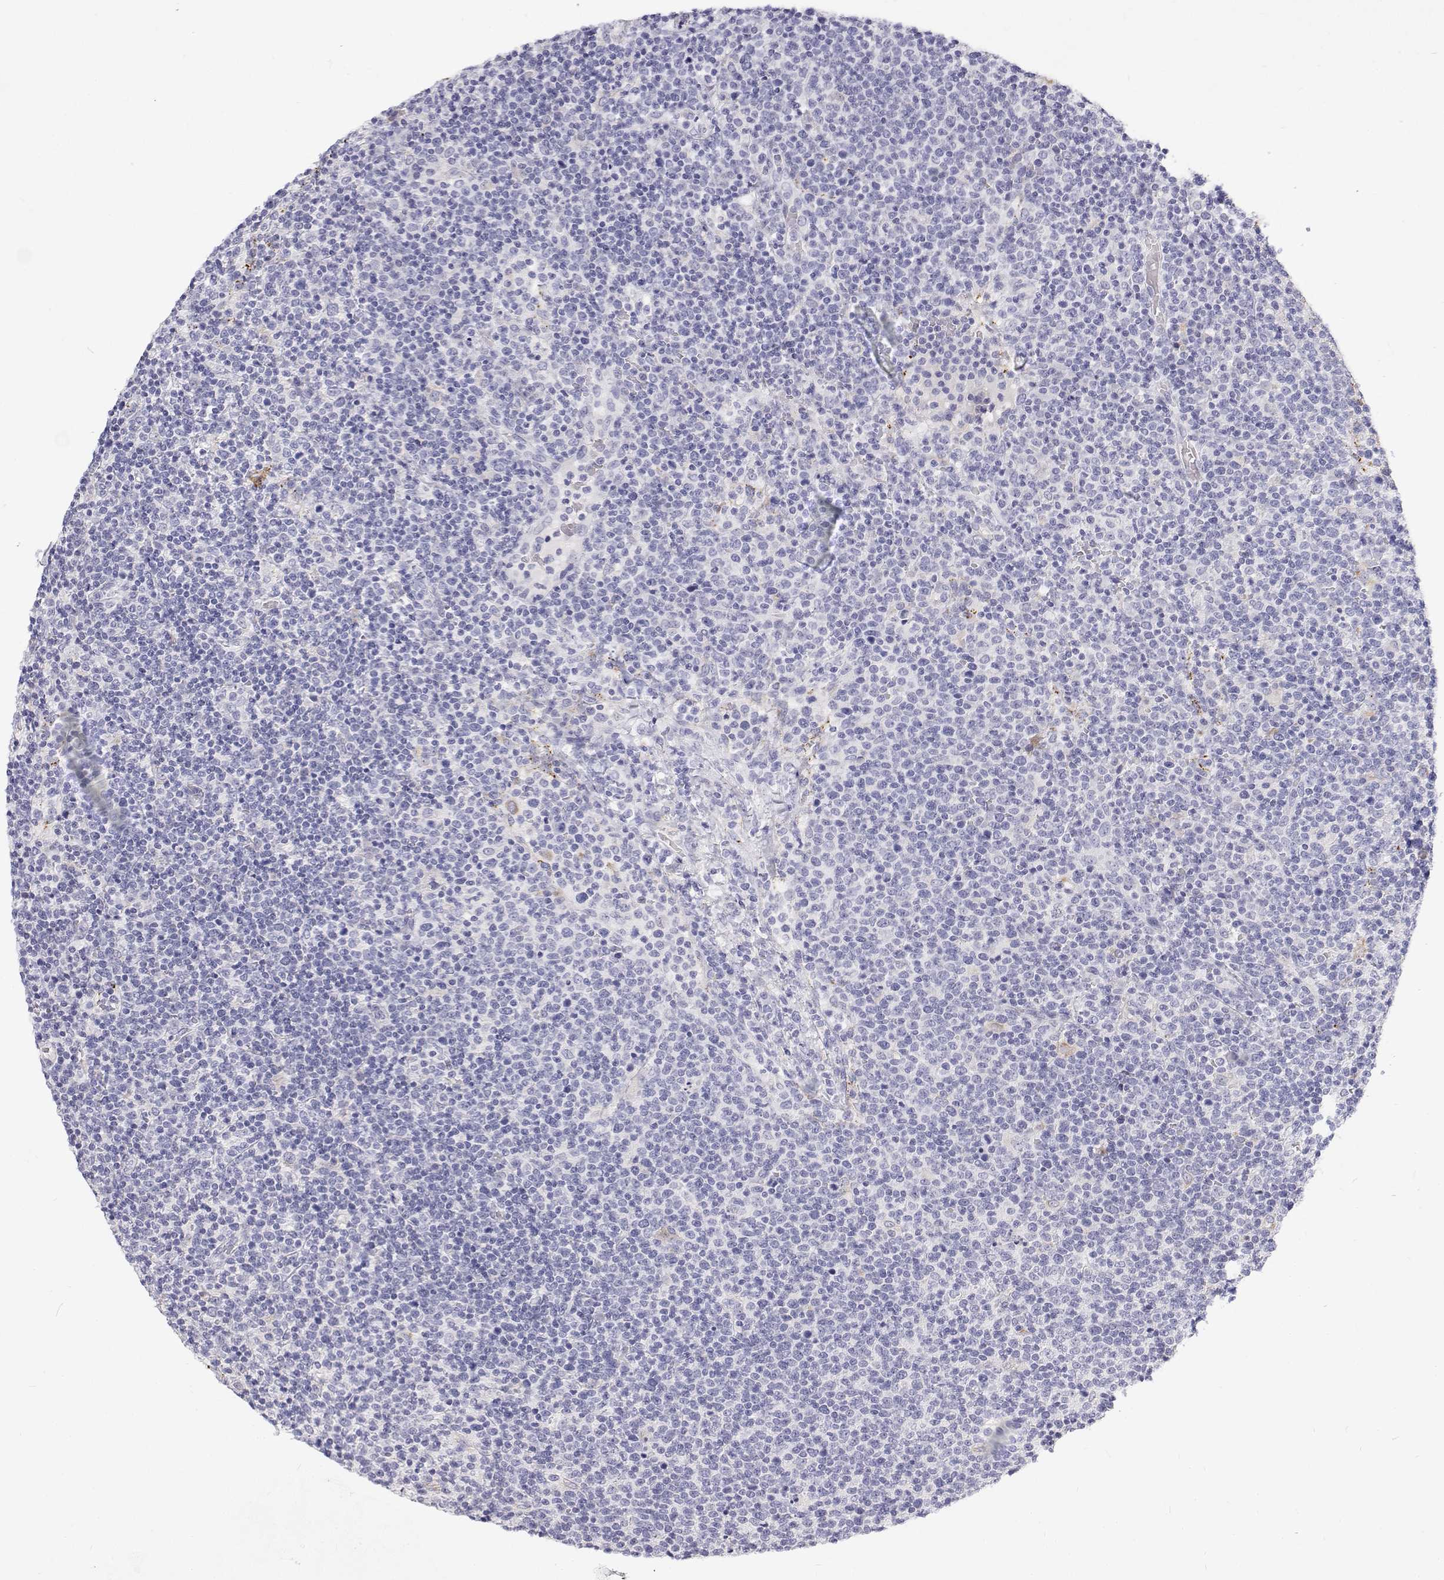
{"staining": {"intensity": "negative", "quantity": "none", "location": "none"}, "tissue": "lymphoma", "cell_type": "Tumor cells", "image_type": "cancer", "snomed": [{"axis": "morphology", "description": "Malignant lymphoma, non-Hodgkin's type, High grade"}, {"axis": "topography", "description": "Lymph node"}], "caption": "IHC image of neoplastic tissue: human lymphoma stained with DAB shows no significant protein positivity in tumor cells. The staining was performed using DAB to visualize the protein expression in brown, while the nuclei were stained in blue with hematoxylin (Magnification: 20x).", "gene": "NCR2", "patient": {"sex": "male", "age": 61}}